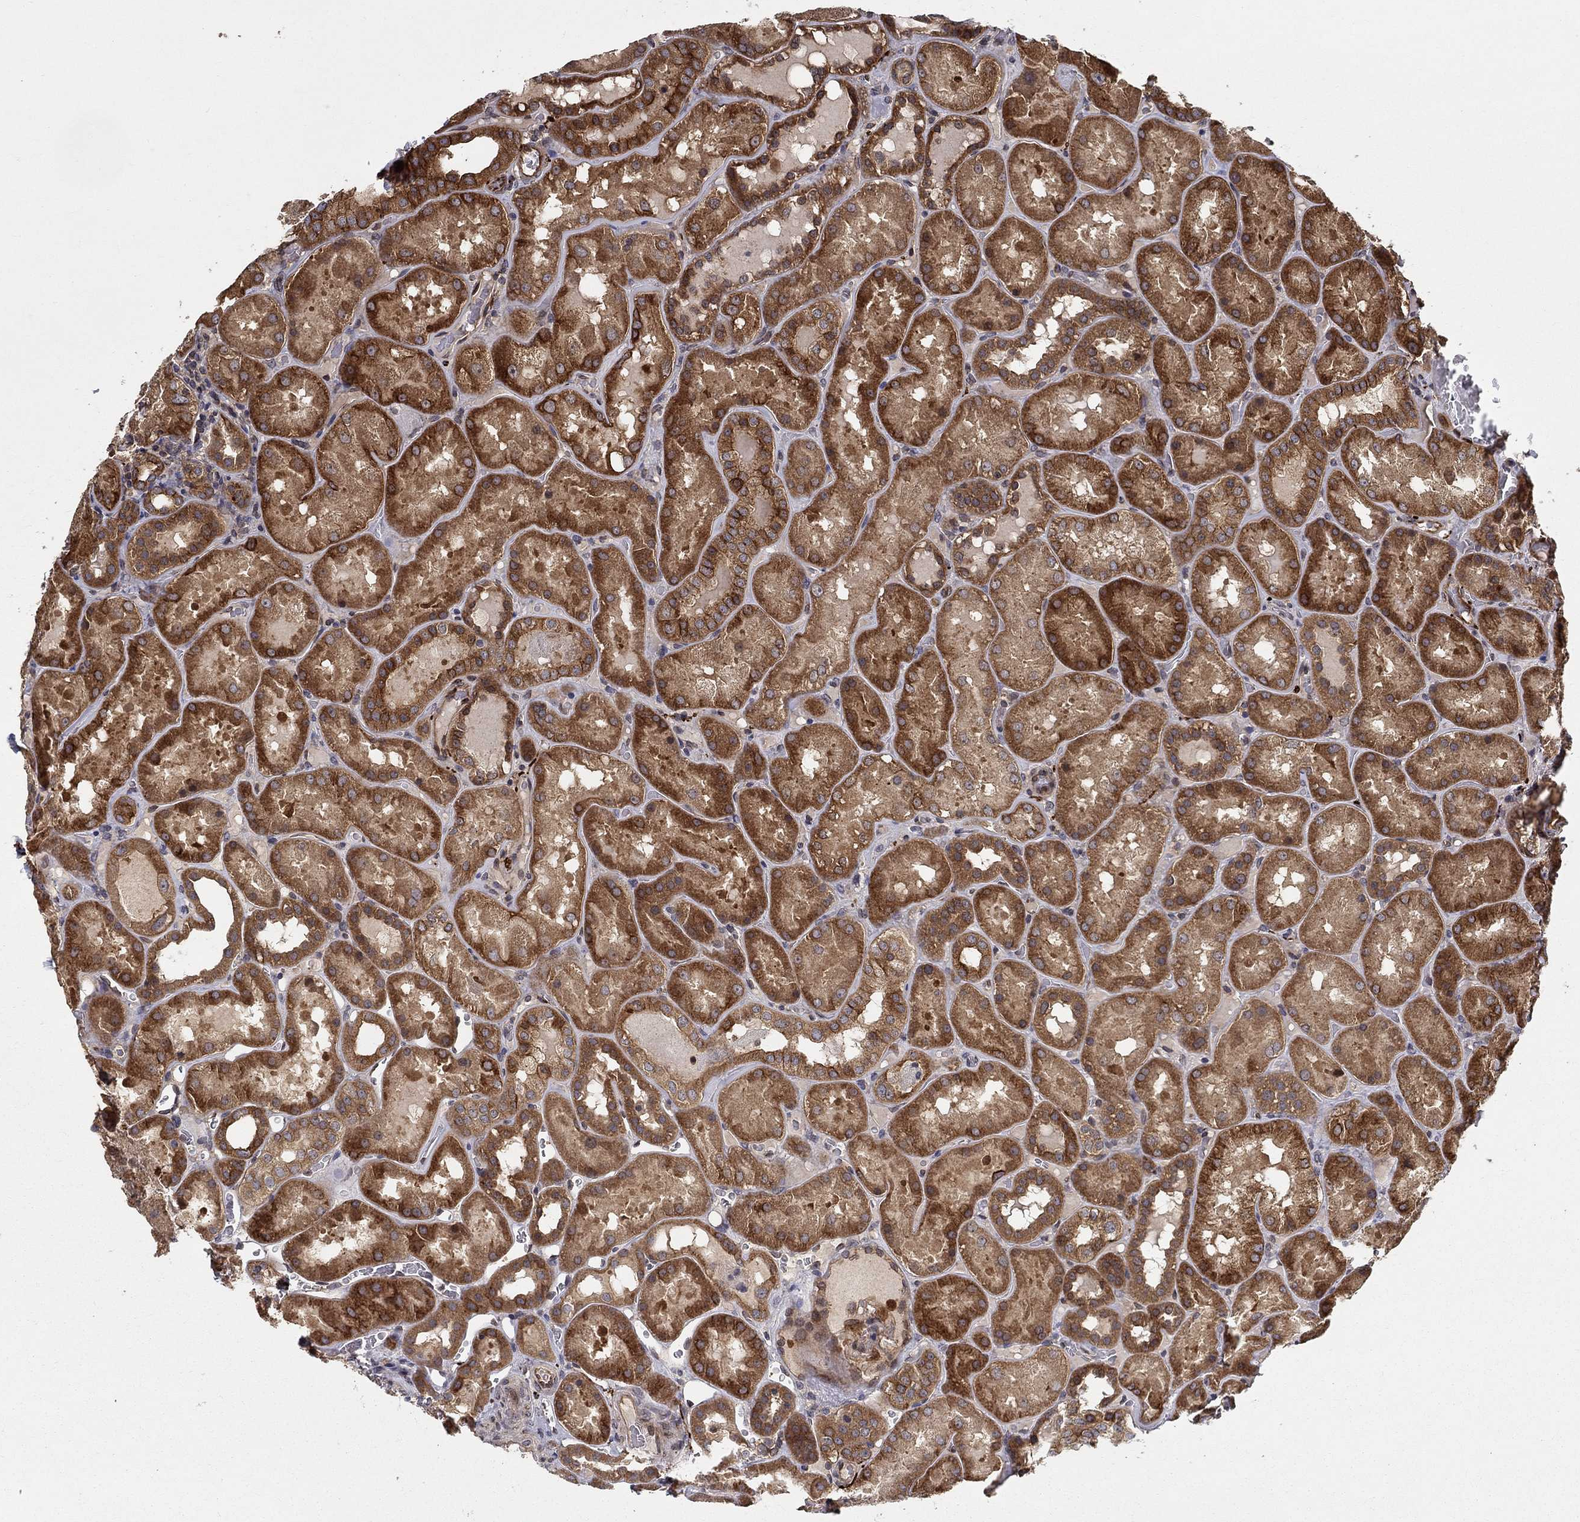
{"staining": {"intensity": "strong", "quantity": "25%-75%", "location": "cytoplasmic/membranous"}, "tissue": "kidney", "cell_type": "Cells in glomeruli", "image_type": "normal", "snomed": [{"axis": "morphology", "description": "Normal tissue, NOS"}, {"axis": "topography", "description": "Kidney"}], "caption": "Unremarkable kidney reveals strong cytoplasmic/membranous expression in about 25%-75% of cells in glomeruli, visualized by immunohistochemistry.", "gene": "BMERB1", "patient": {"sex": "male", "age": 73}}